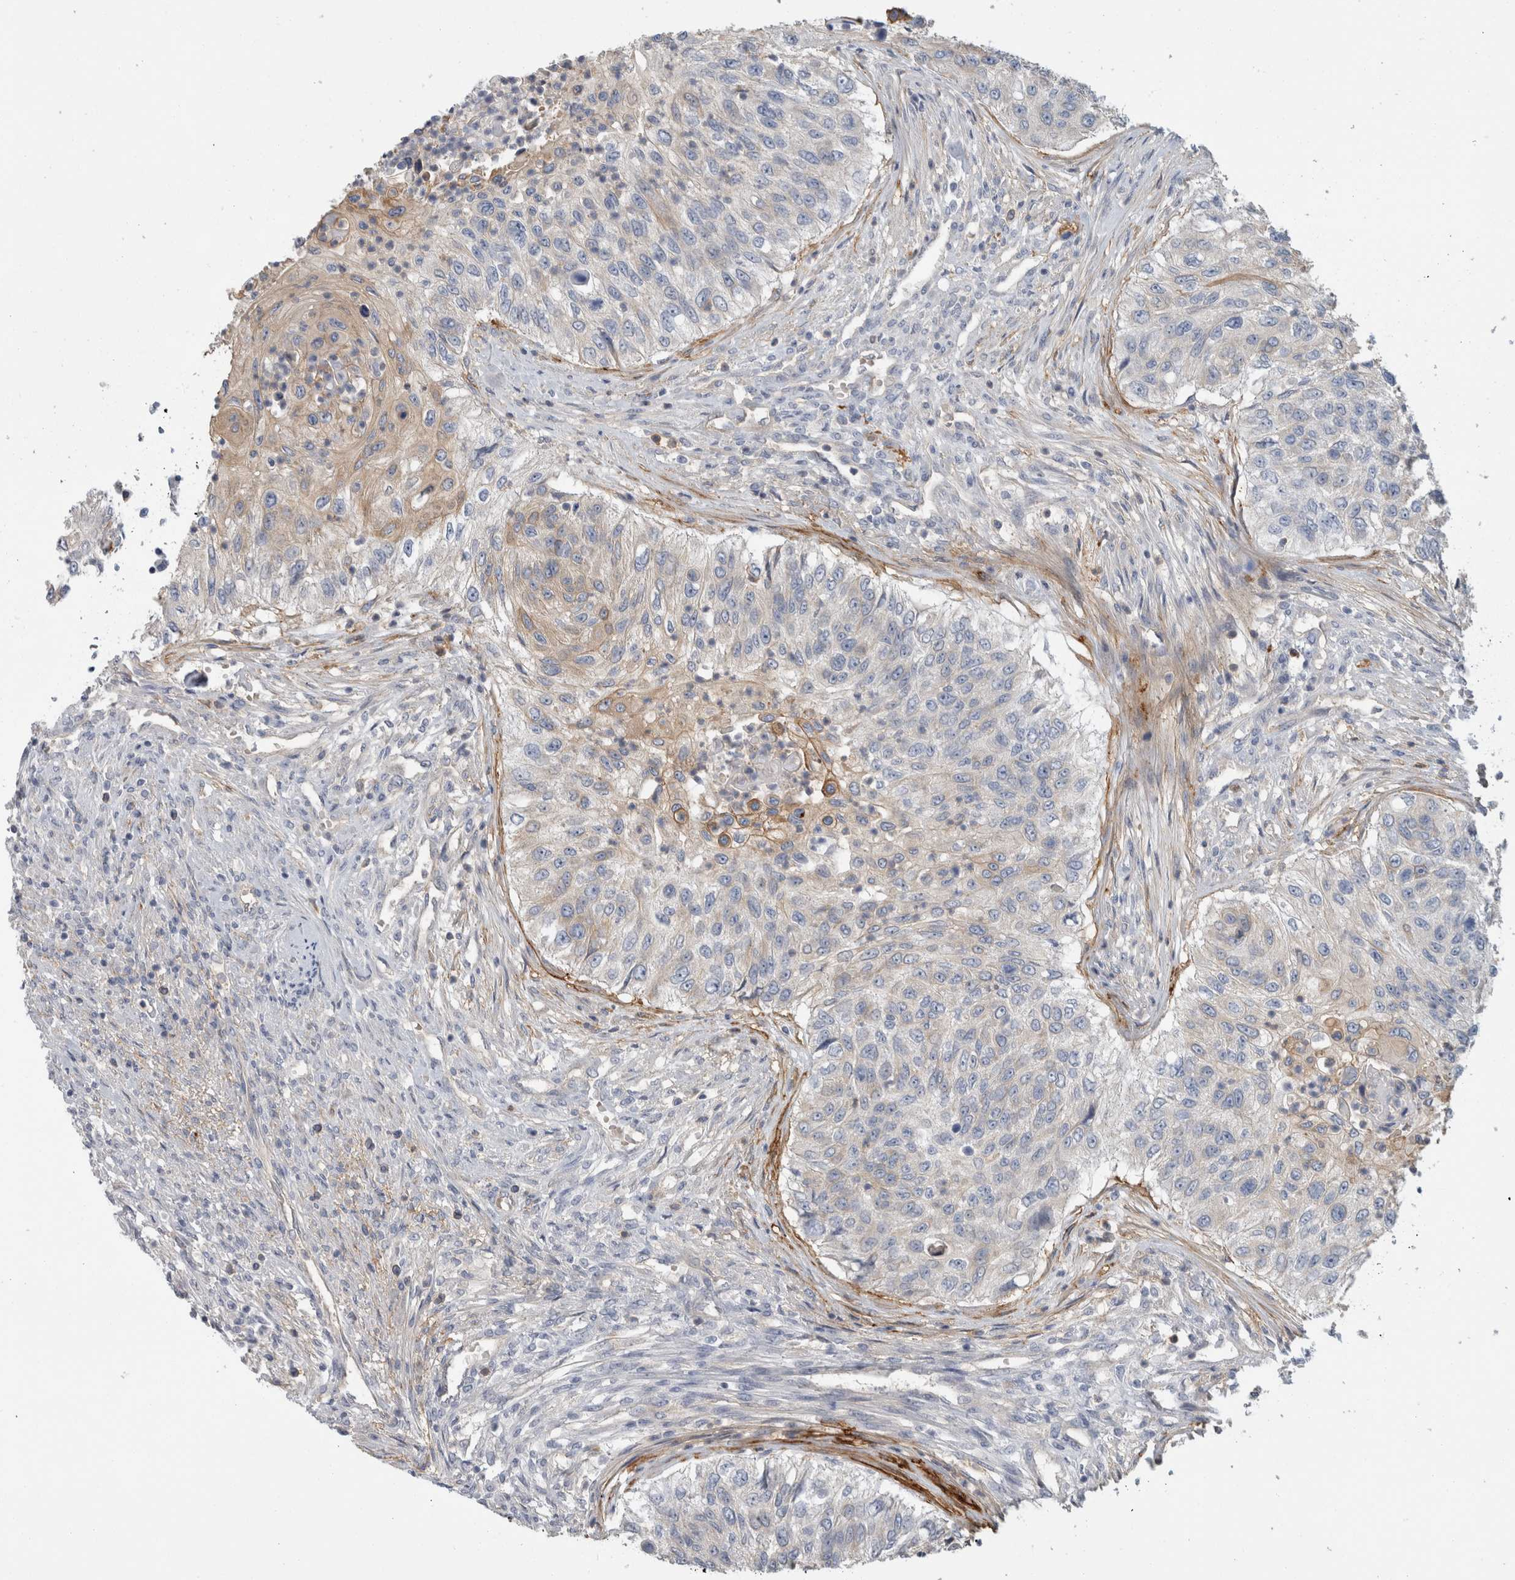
{"staining": {"intensity": "weak", "quantity": "<25%", "location": "cytoplasmic/membranous"}, "tissue": "urothelial cancer", "cell_type": "Tumor cells", "image_type": "cancer", "snomed": [{"axis": "morphology", "description": "Urothelial carcinoma, High grade"}, {"axis": "topography", "description": "Urinary bladder"}], "caption": "This is an immunohistochemistry photomicrograph of human urothelial carcinoma (high-grade). There is no staining in tumor cells.", "gene": "CD55", "patient": {"sex": "female", "age": 60}}